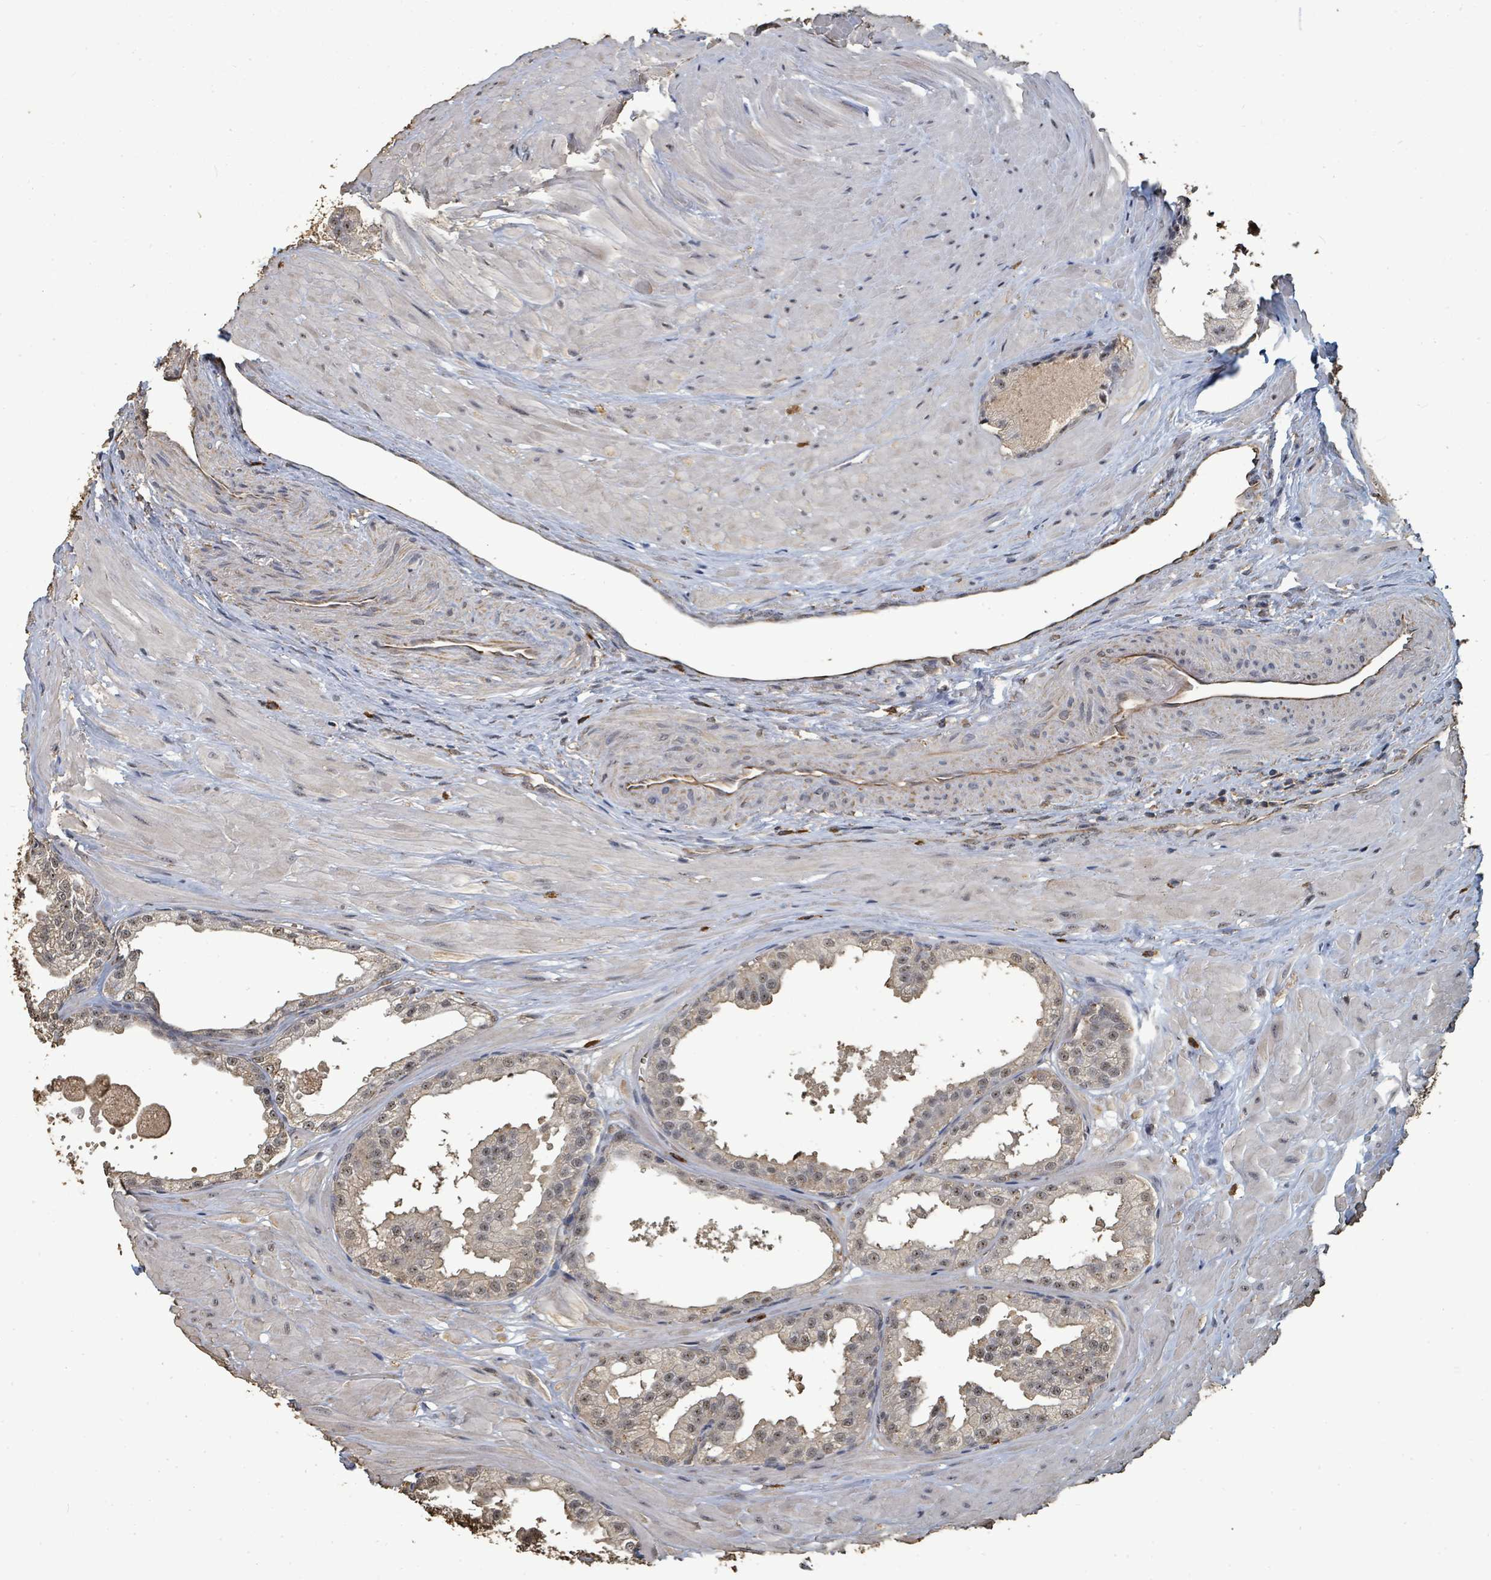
{"staining": {"intensity": "weak", "quantity": "25%-75%", "location": "nuclear"}, "tissue": "prostate", "cell_type": "Glandular cells", "image_type": "normal", "snomed": [{"axis": "morphology", "description": "Normal tissue, NOS"}, {"axis": "topography", "description": "Prostate"}, {"axis": "topography", "description": "Peripheral nerve tissue"}], "caption": "This histopathology image exhibits unremarkable prostate stained with immunohistochemistry to label a protein in brown. The nuclear of glandular cells show weak positivity for the protein. Nuclei are counter-stained blue.", "gene": "C6orf52", "patient": {"sex": "male", "age": 55}}